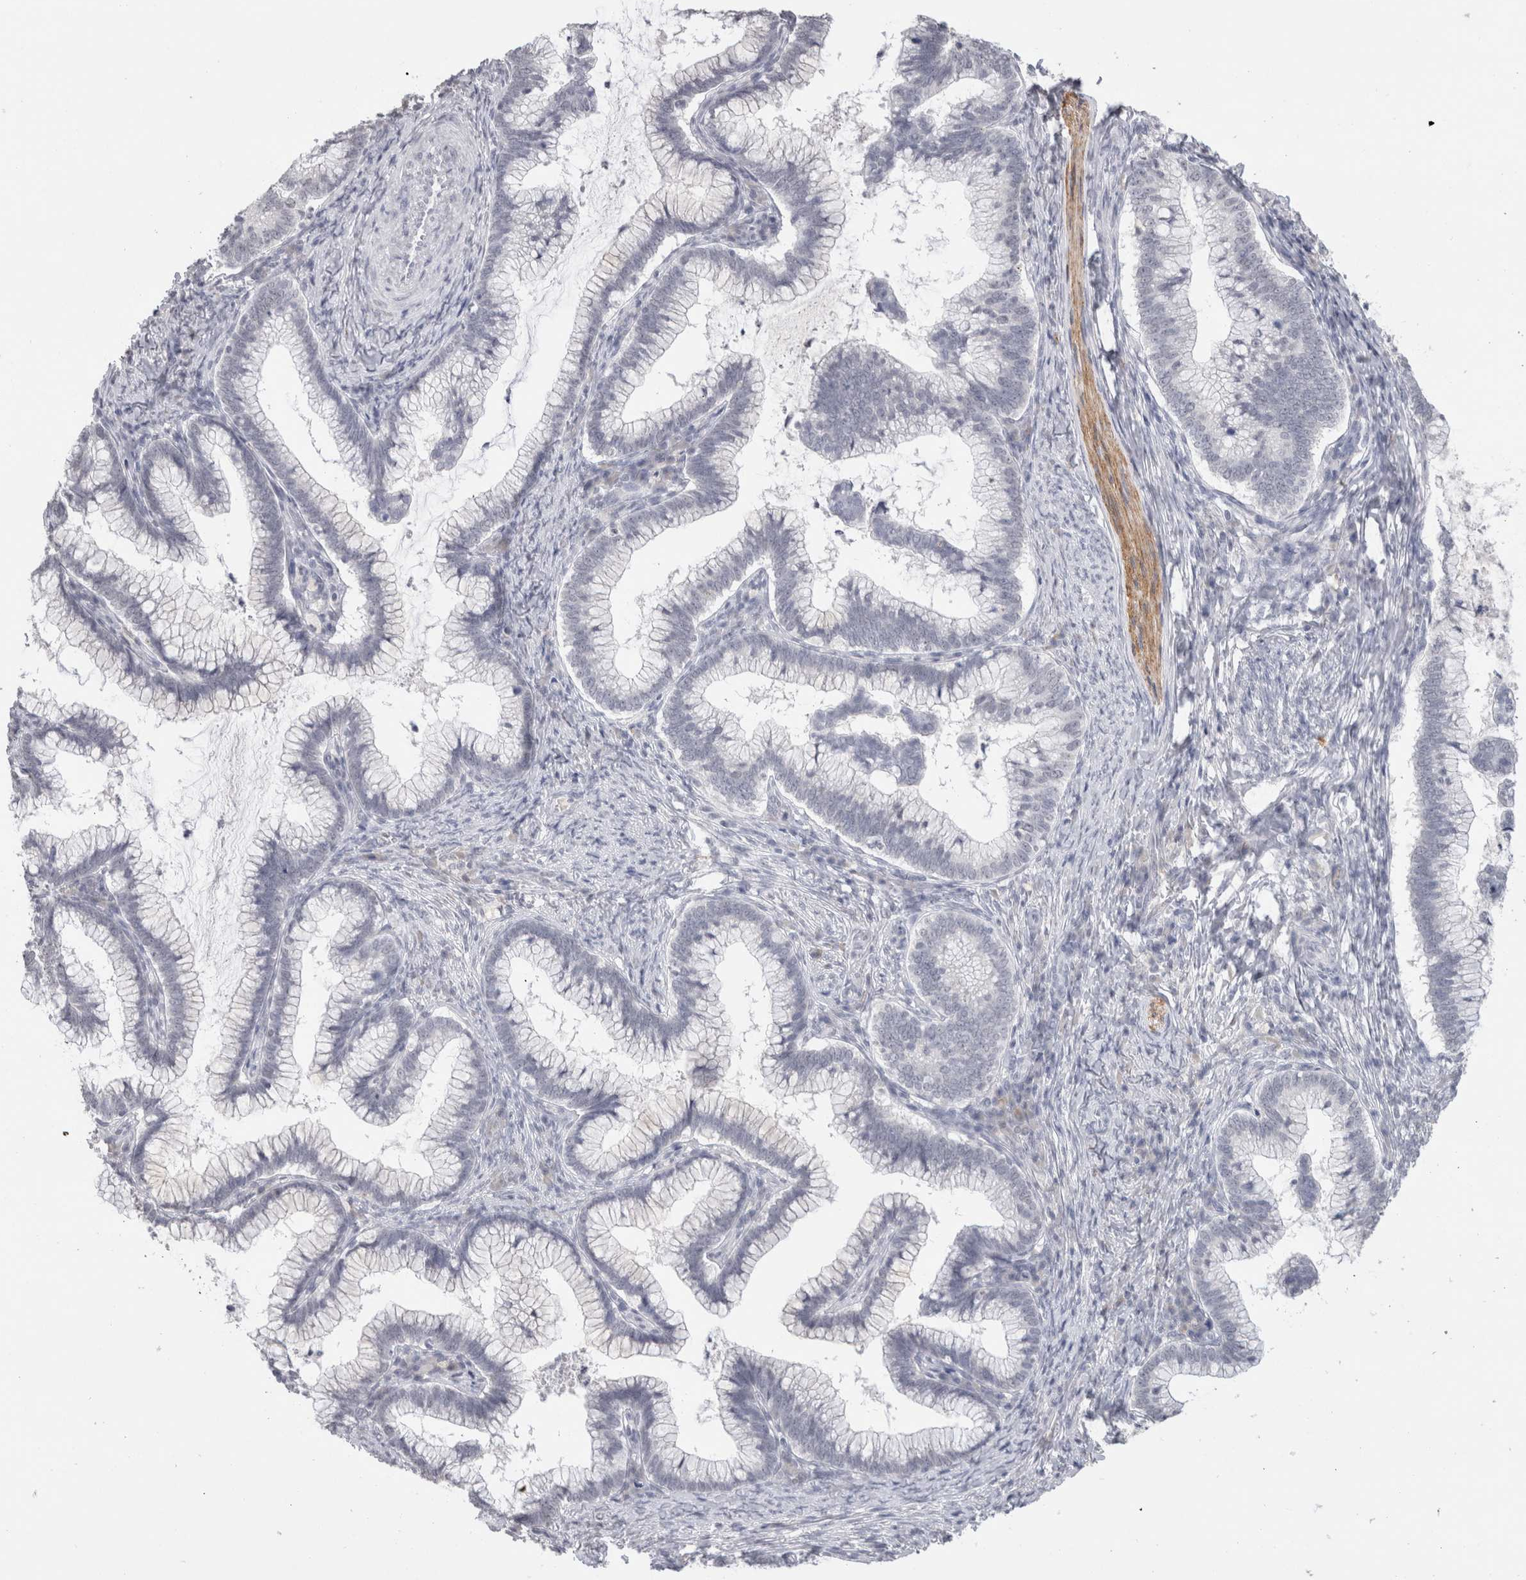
{"staining": {"intensity": "negative", "quantity": "none", "location": "none"}, "tissue": "cervical cancer", "cell_type": "Tumor cells", "image_type": "cancer", "snomed": [{"axis": "morphology", "description": "Adenocarcinoma, NOS"}, {"axis": "topography", "description": "Cervix"}], "caption": "IHC of cervical adenocarcinoma exhibits no expression in tumor cells. Brightfield microscopy of immunohistochemistry (IHC) stained with DAB (3,3'-diaminobenzidine) (brown) and hematoxylin (blue), captured at high magnification.", "gene": "CADM3", "patient": {"sex": "female", "age": 36}}